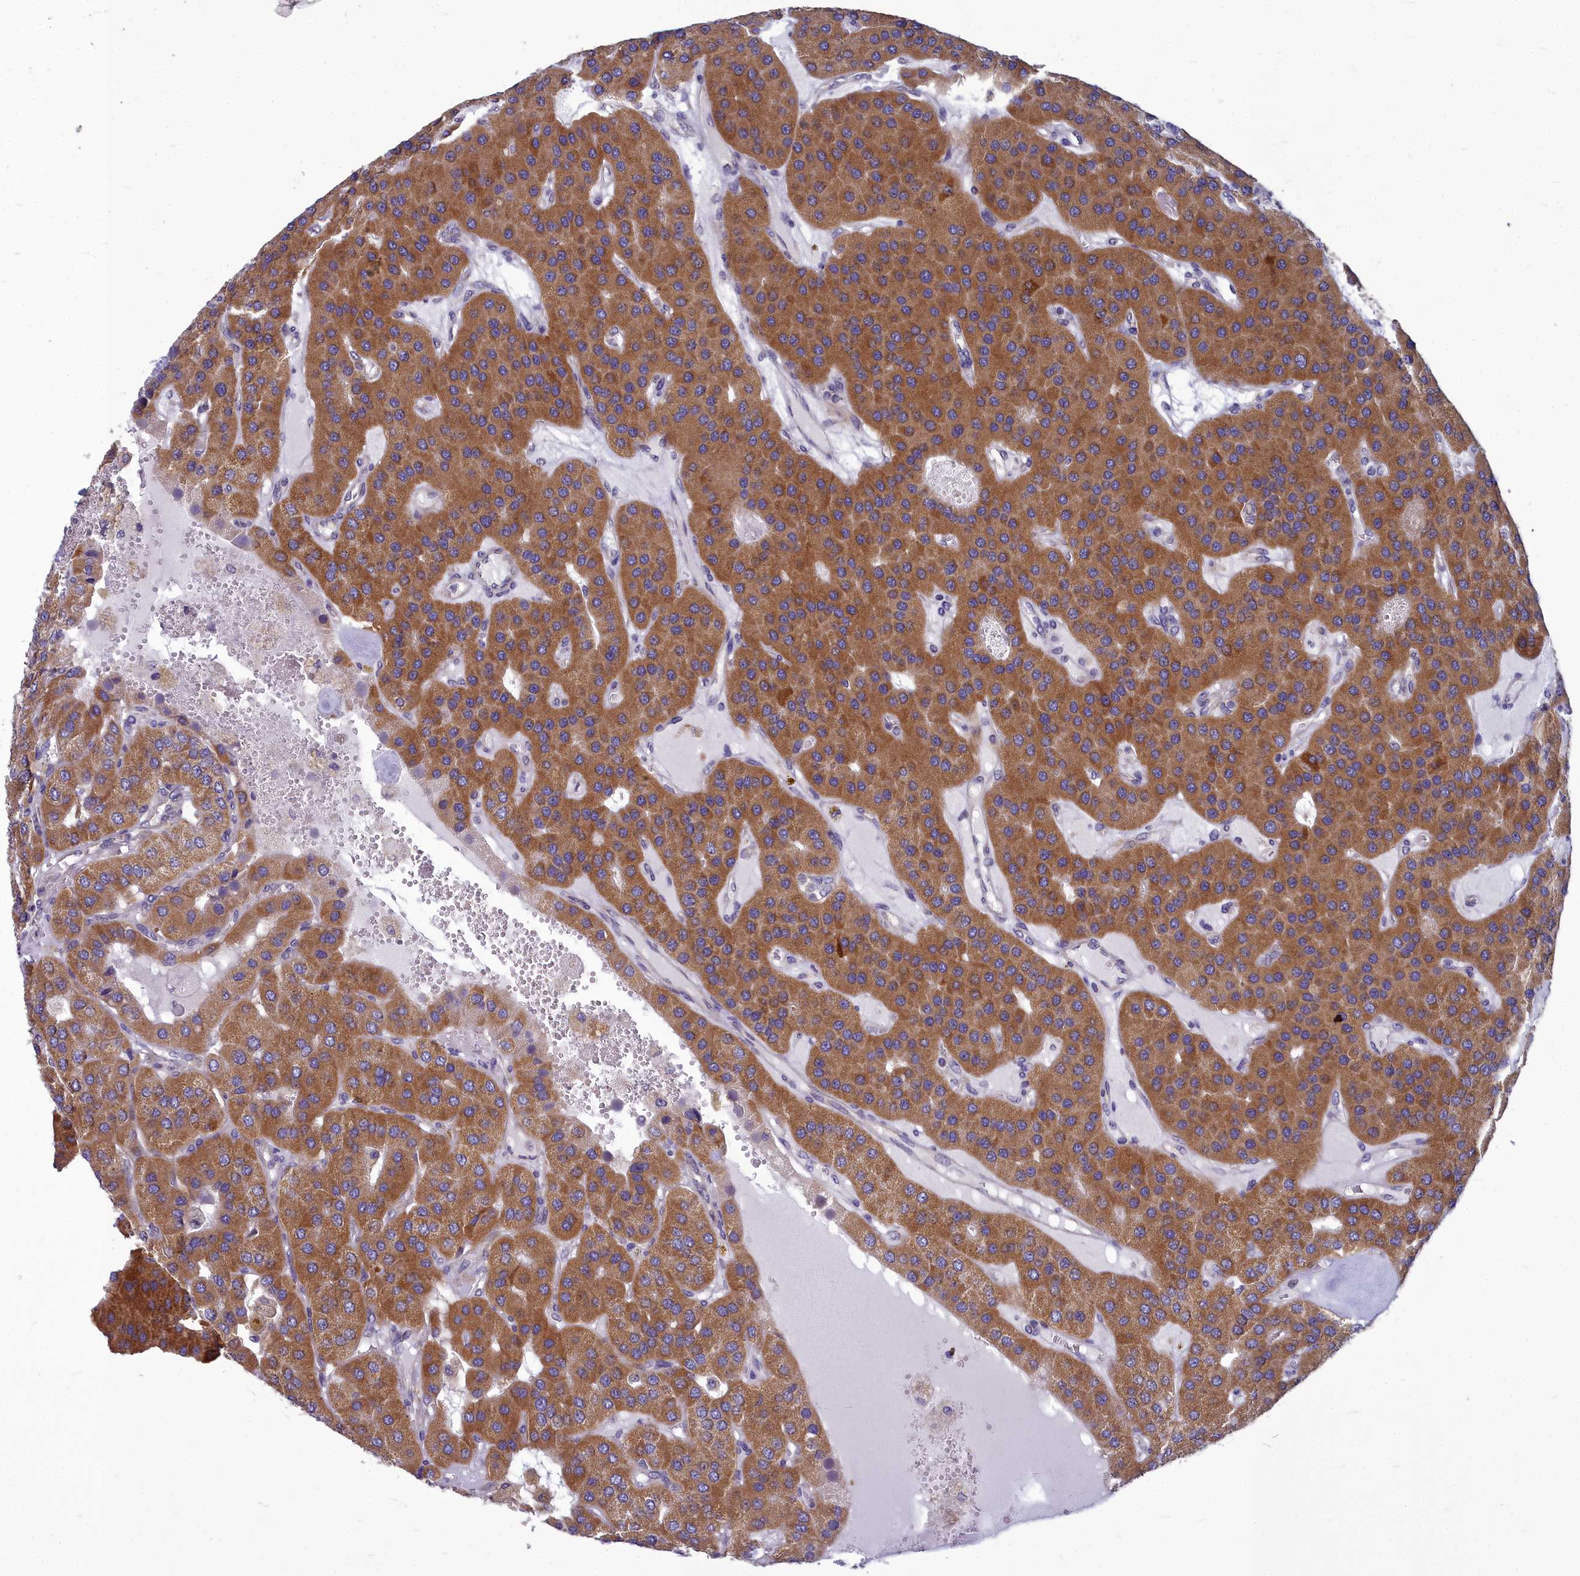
{"staining": {"intensity": "moderate", "quantity": ">75%", "location": "cytoplasmic/membranous"}, "tissue": "parathyroid gland", "cell_type": "Glandular cells", "image_type": "normal", "snomed": [{"axis": "morphology", "description": "Normal tissue, NOS"}, {"axis": "morphology", "description": "Adenoma, NOS"}, {"axis": "topography", "description": "Parathyroid gland"}], "caption": "High-power microscopy captured an immunohistochemistry (IHC) micrograph of normal parathyroid gland, revealing moderate cytoplasmic/membranous staining in approximately >75% of glandular cells.", "gene": "COX20", "patient": {"sex": "female", "age": 86}}